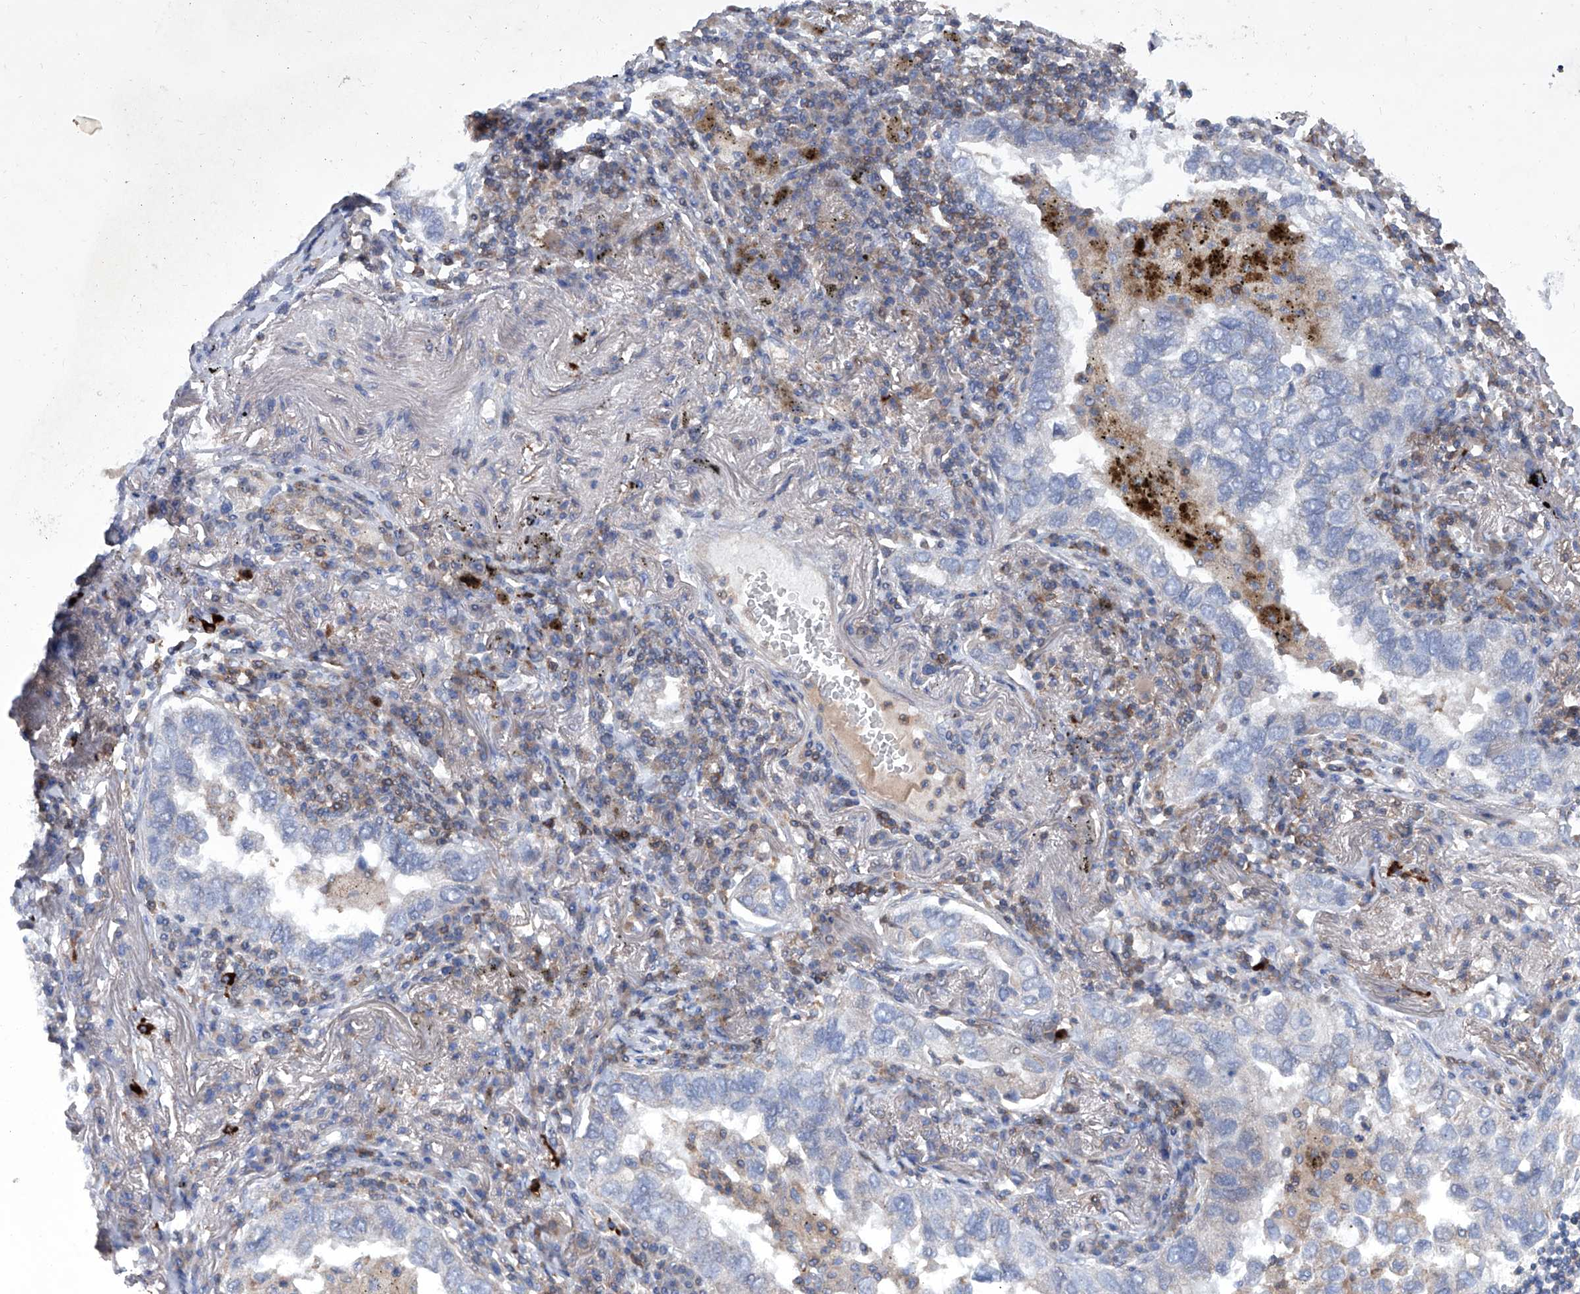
{"staining": {"intensity": "negative", "quantity": "none", "location": "none"}, "tissue": "lung cancer", "cell_type": "Tumor cells", "image_type": "cancer", "snomed": [{"axis": "morphology", "description": "Adenocarcinoma, NOS"}, {"axis": "topography", "description": "Lung"}], "caption": "High power microscopy histopathology image of an immunohistochemistry image of lung adenocarcinoma, revealing no significant expression in tumor cells.", "gene": "EPHA8", "patient": {"sex": "male", "age": 65}}